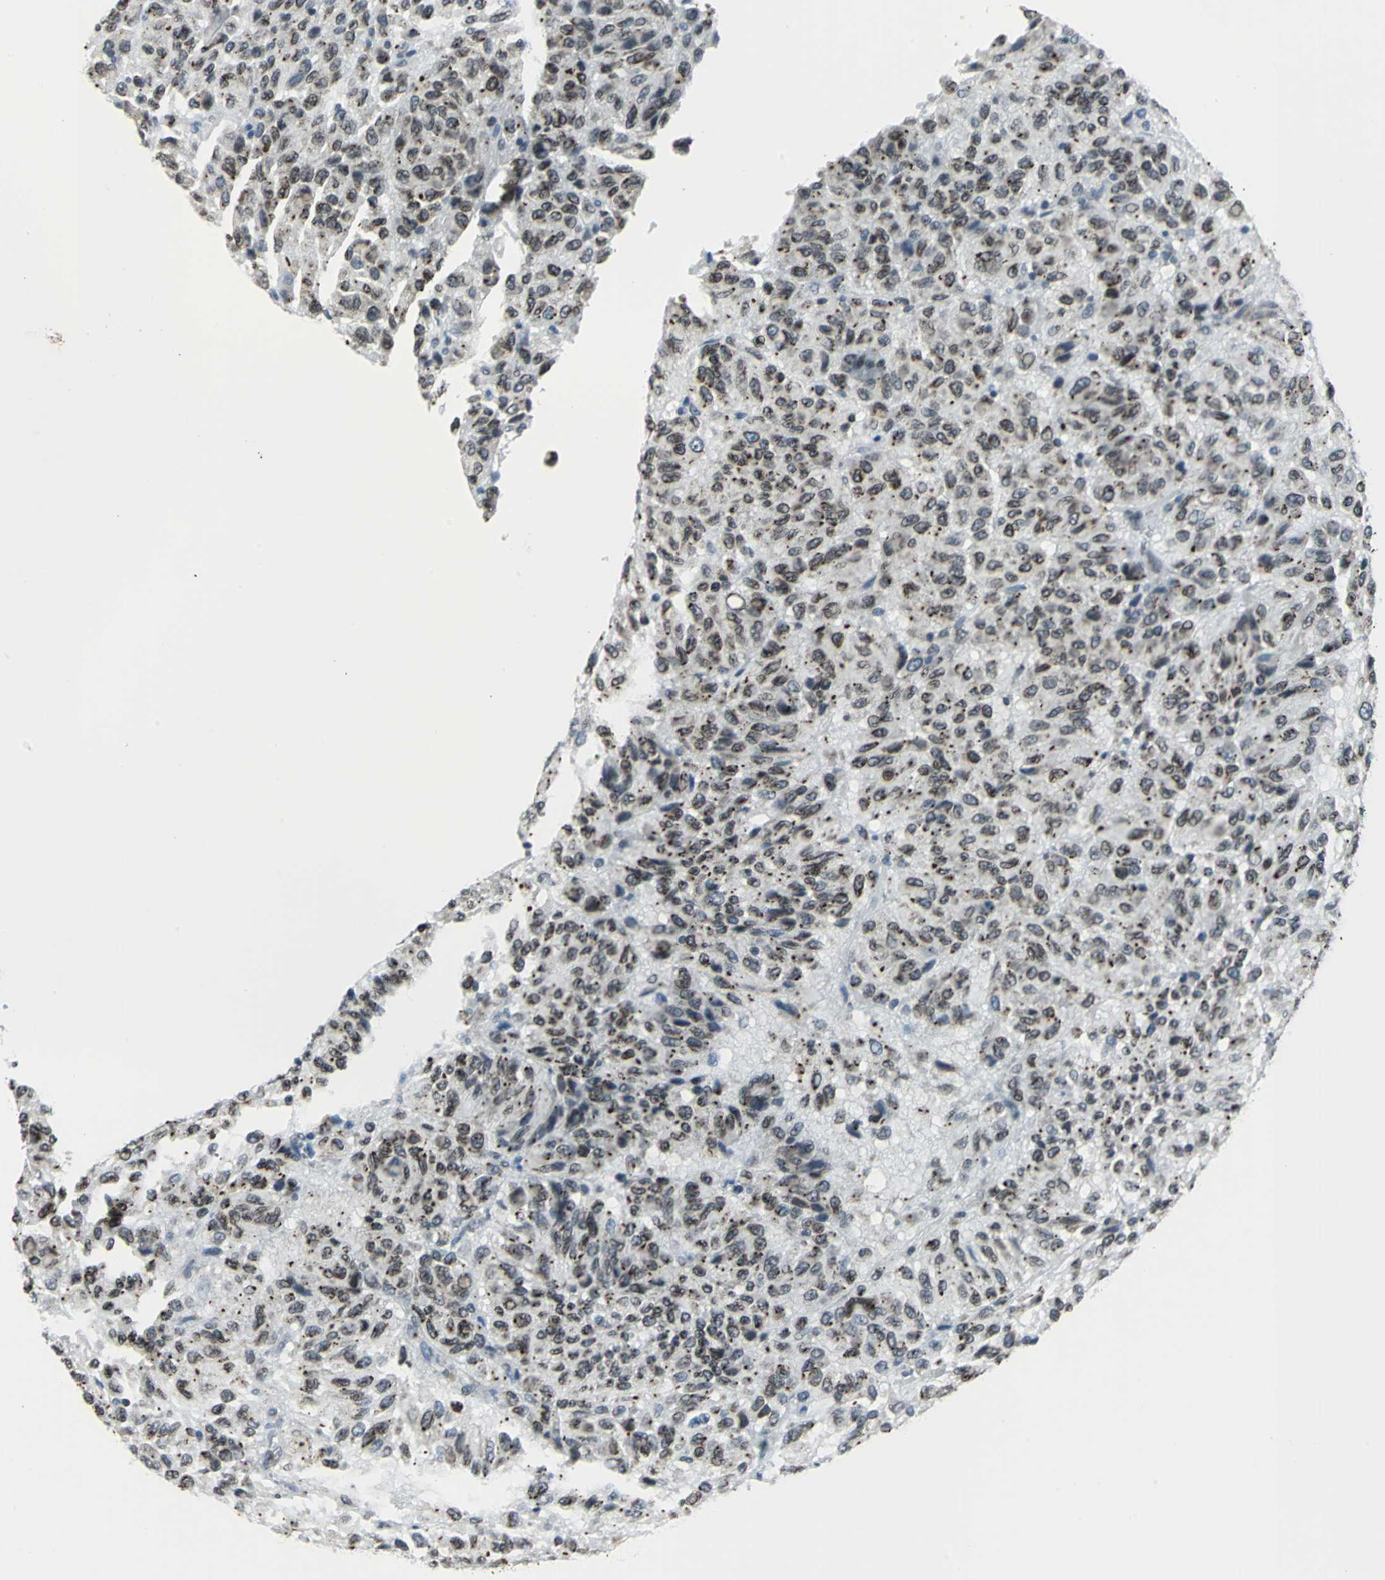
{"staining": {"intensity": "moderate", "quantity": ">75%", "location": "nuclear"}, "tissue": "melanoma", "cell_type": "Tumor cells", "image_type": "cancer", "snomed": [{"axis": "morphology", "description": "Malignant melanoma, Metastatic site"}, {"axis": "topography", "description": "Lung"}], "caption": "DAB immunohistochemical staining of malignant melanoma (metastatic site) shows moderate nuclear protein expression in about >75% of tumor cells. The staining was performed using DAB (3,3'-diaminobenzidine) to visualize the protein expression in brown, while the nuclei were stained in blue with hematoxylin (Magnification: 20x).", "gene": "SNUPN", "patient": {"sex": "male", "age": 64}}